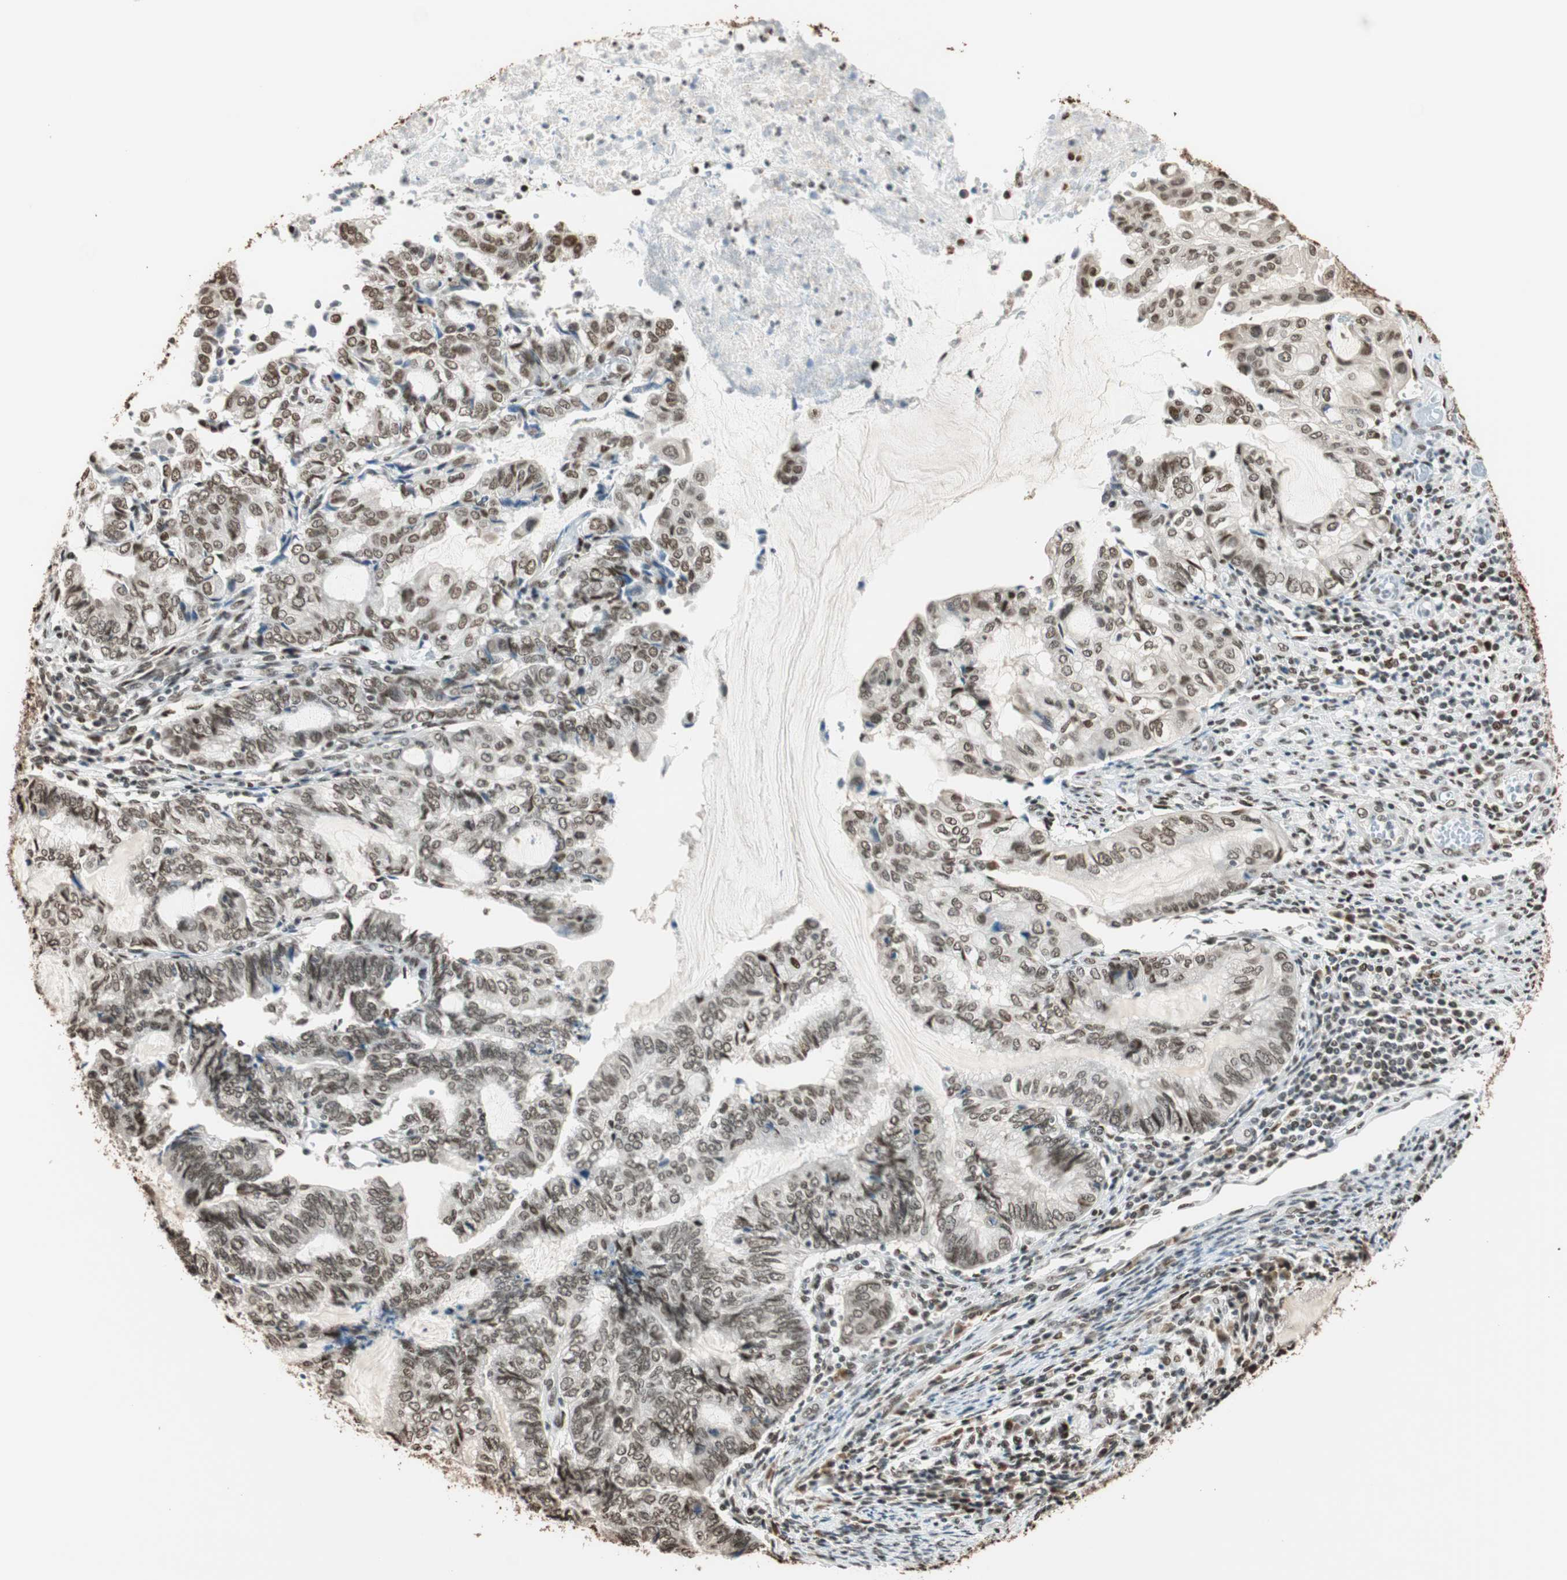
{"staining": {"intensity": "weak", "quantity": "25%-75%", "location": "nuclear"}, "tissue": "endometrial cancer", "cell_type": "Tumor cells", "image_type": "cancer", "snomed": [{"axis": "morphology", "description": "Adenocarcinoma, NOS"}, {"axis": "topography", "description": "Uterus"}, {"axis": "topography", "description": "Endometrium"}], "caption": "Human adenocarcinoma (endometrial) stained for a protein (brown) exhibits weak nuclear positive positivity in about 25%-75% of tumor cells.", "gene": "FANCG", "patient": {"sex": "female", "age": 70}}